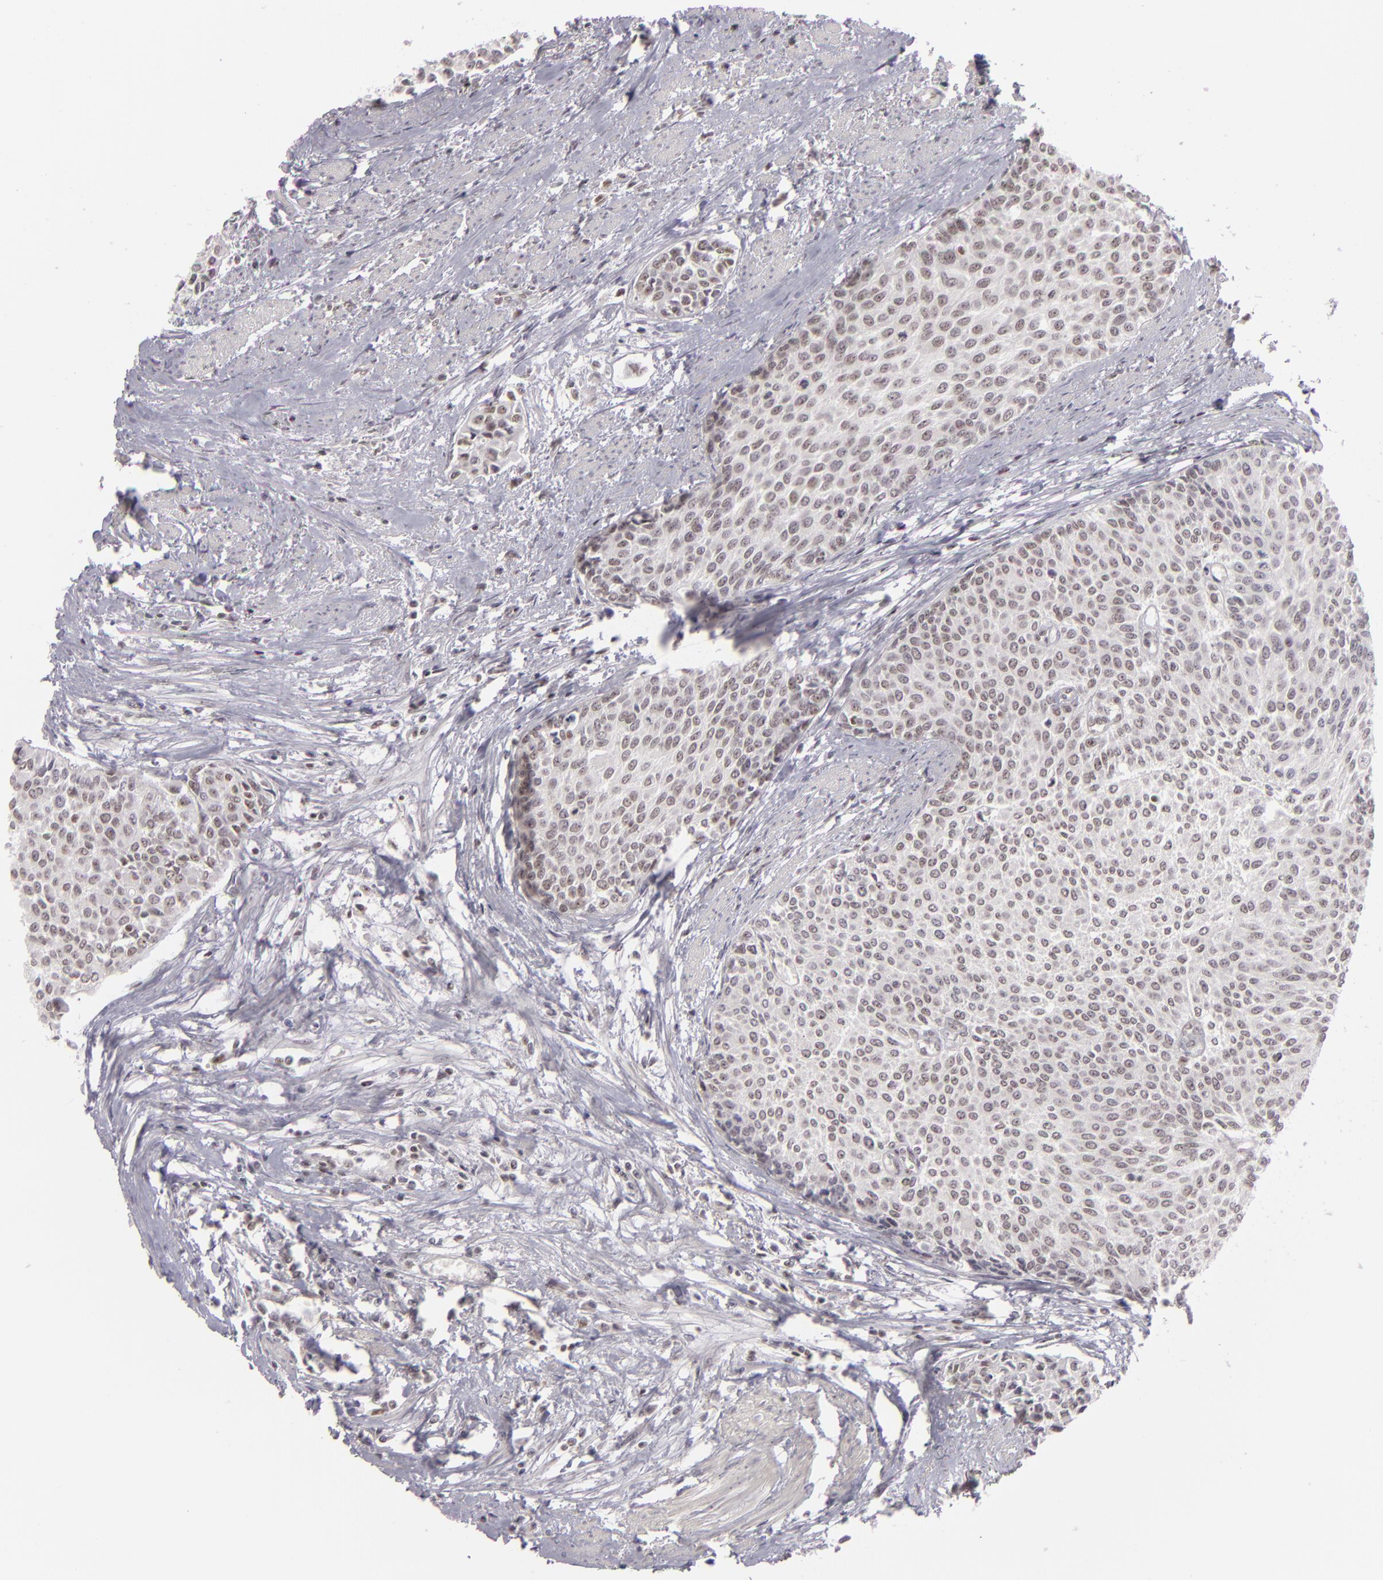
{"staining": {"intensity": "weak", "quantity": "<25%", "location": "nuclear"}, "tissue": "urothelial cancer", "cell_type": "Tumor cells", "image_type": "cancer", "snomed": [{"axis": "morphology", "description": "Urothelial carcinoma, Low grade"}, {"axis": "topography", "description": "Urinary bladder"}], "caption": "Tumor cells show no significant staining in urothelial carcinoma (low-grade).", "gene": "DAXX", "patient": {"sex": "female", "age": 73}}